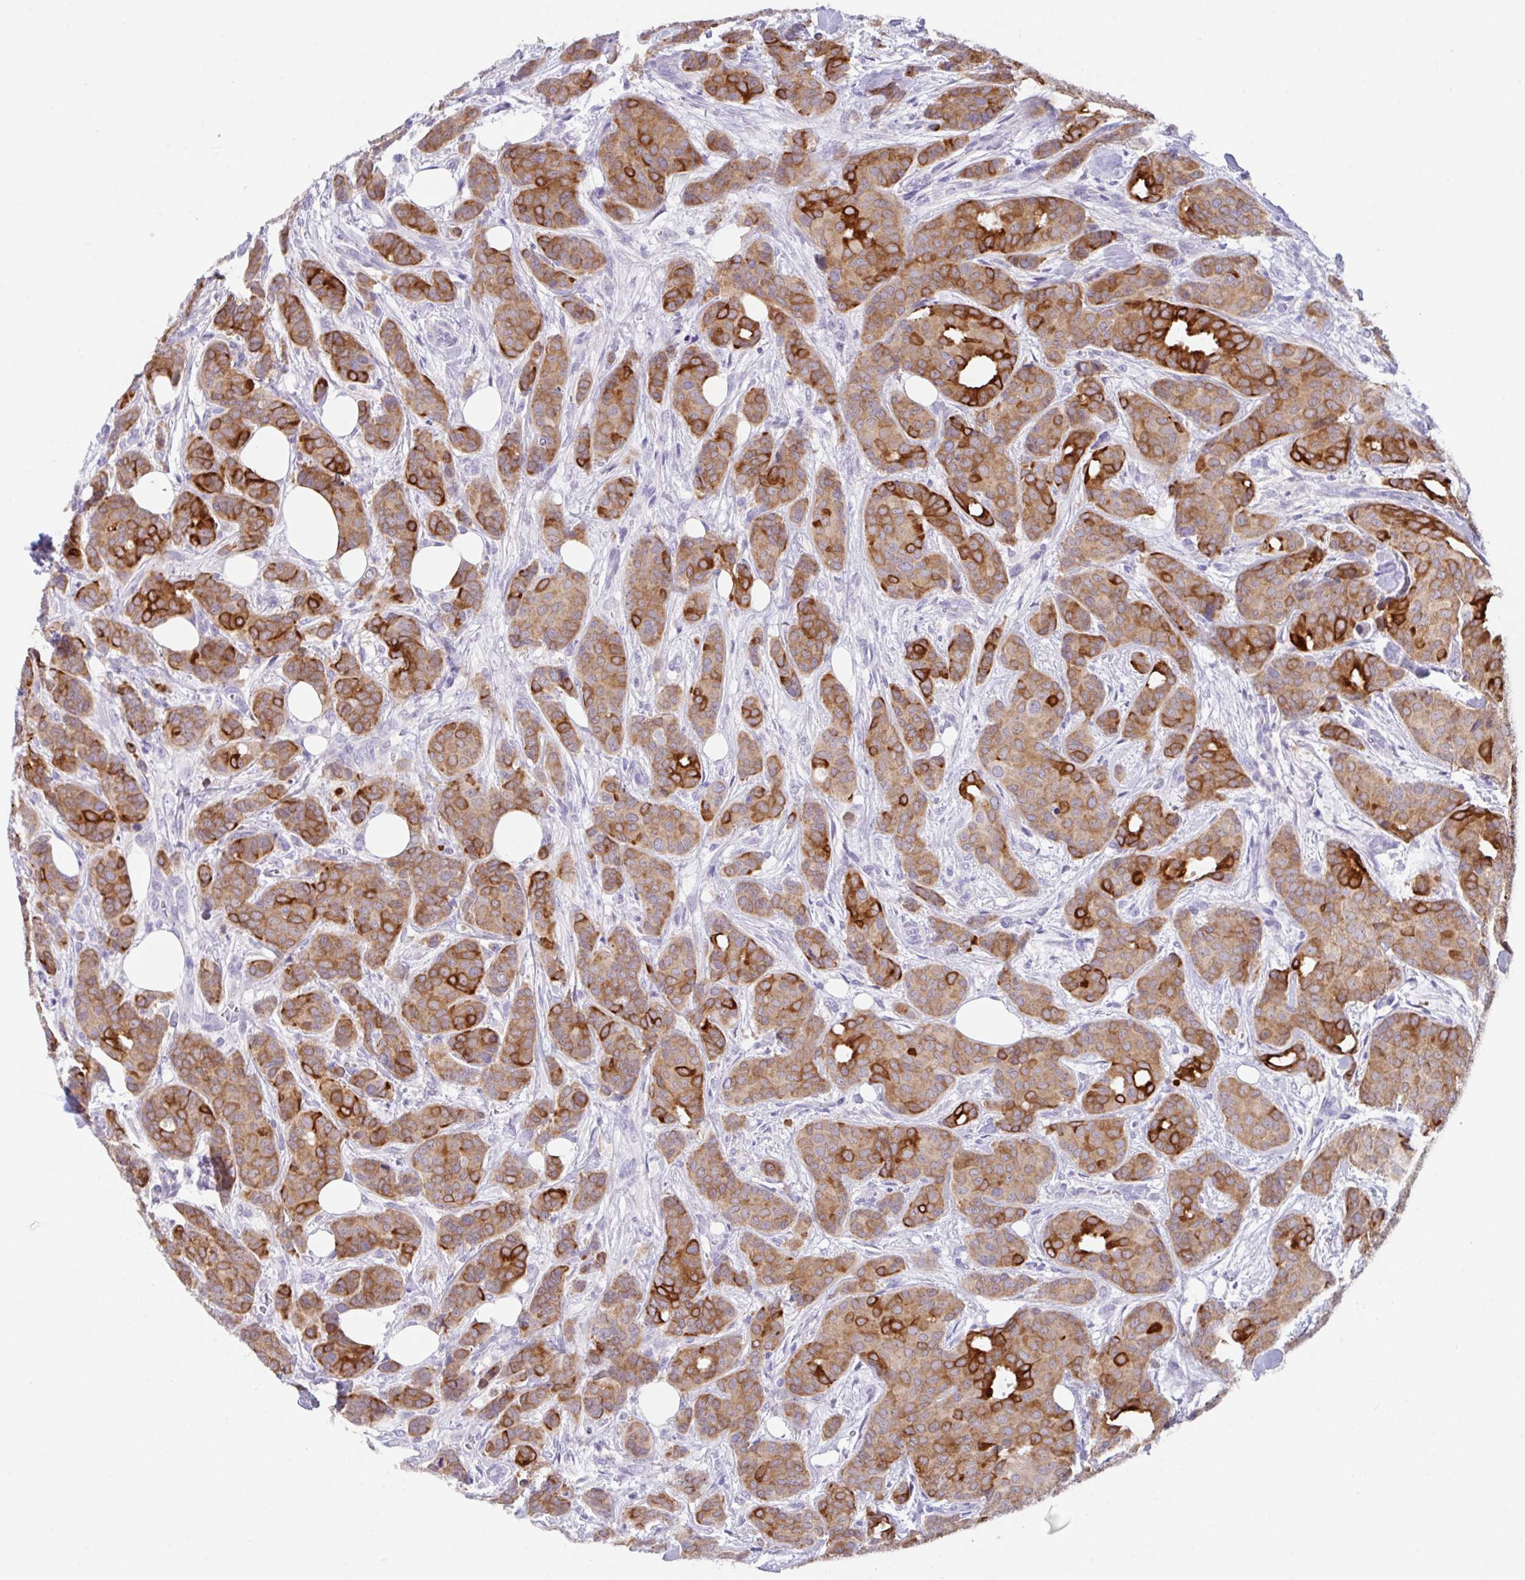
{"staining": {"intensity": "moderate", "quantity": ">75%", "location": "cytoplasmic/membranous"}, "tissue": "breast cancer", "cell_type": "Tumor cells", "image_type": "cancer", "snomed": [{"axis": "morphology", "description": "Duct carcinoma"}, {"axis": "topography", "description": "Breast"}], "caption": "A photomicrograph of breast cancer stained for a protein exhibits moderate cytoplasmic/membranous brown staining in tumor cells.", "gene": "TRAF4", "patient": {"sex": "female", "age": 70}}